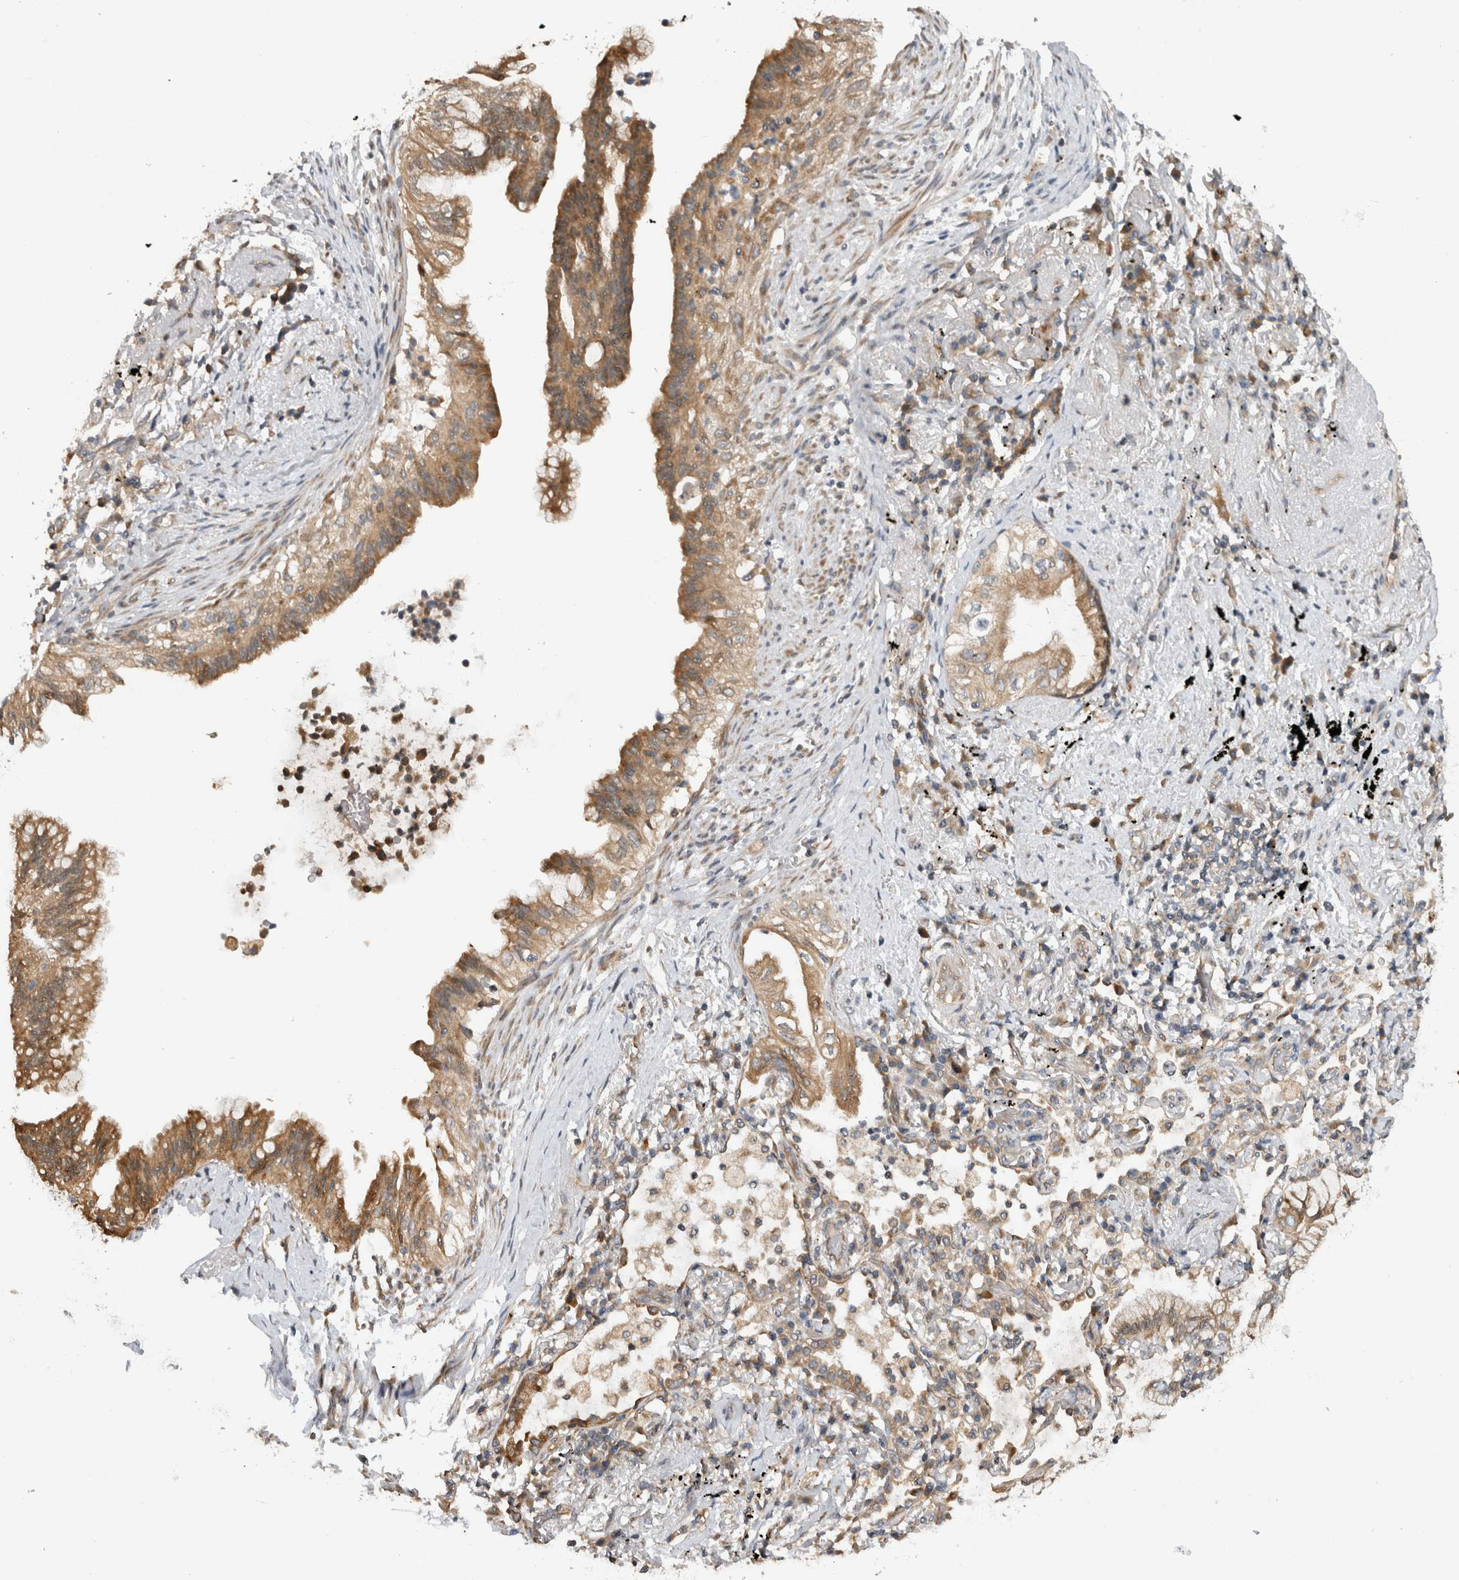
{"staining": {"intensity": "moderate", "quantity": ">75%", "location": "cytoplasmic/membranous"}, "tissue": "lung cancer", "cell_type": "Tumor cells", "image_type": "cancer", "snomed": [{"axis": "morphology", "description": "Adenocarcinoma, NOS"}, {"axis": "topography", "description": "Lung"}], "caption": "Moderate cytoplasmic/membranous staining for a protein is seen in approximately >75% of tumor cells of lung cancer using immunohistochemistry.", "gene": "PARP6", "patient": {"sex": "female", "age": 70}}